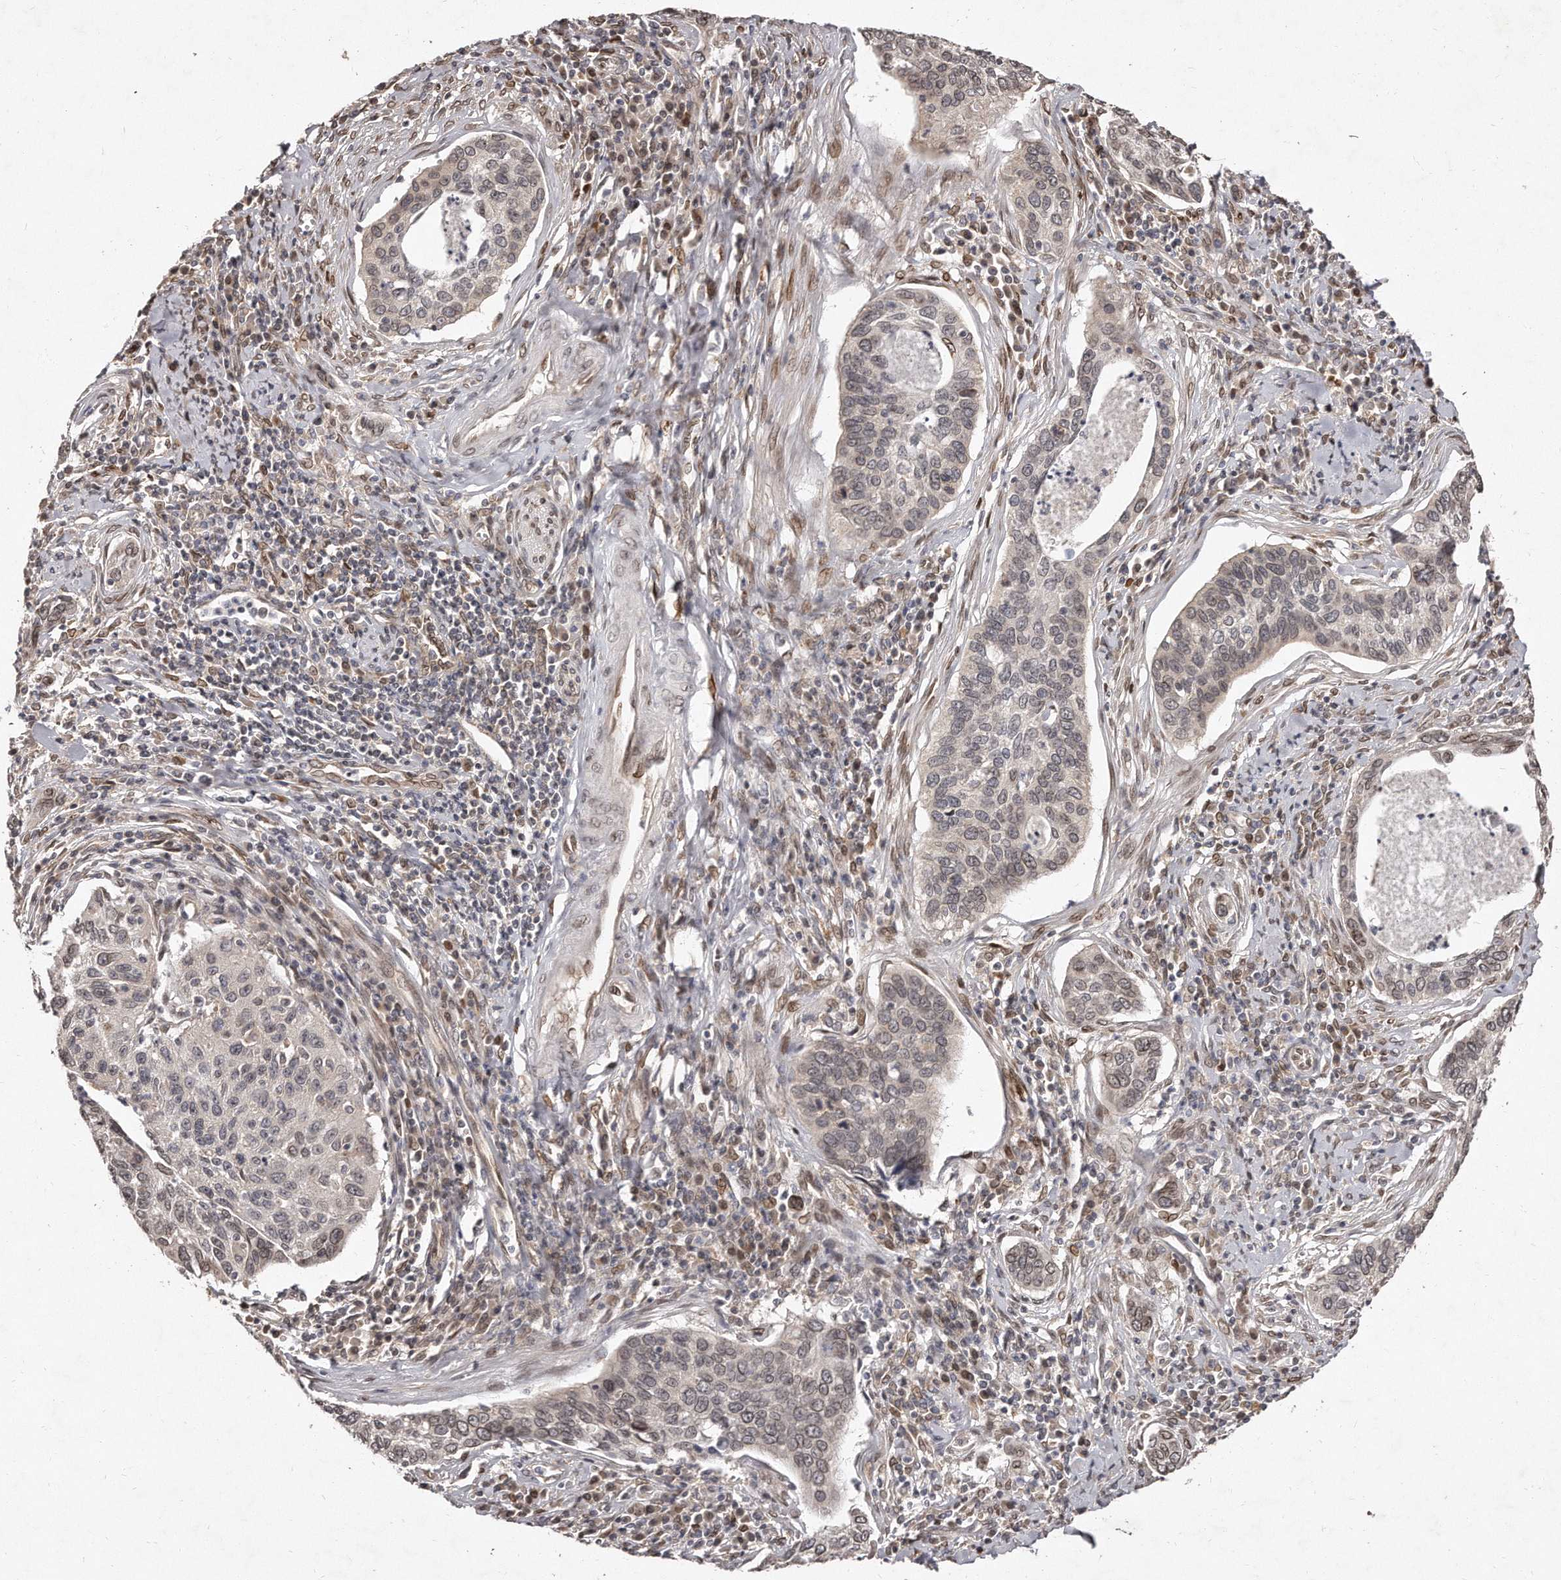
{"staining": {"intensity": "weak", "quantity": "<25%", "location": "nuclear"}, "tissue": "cervical cancer", "cell_type": "Tumor cells", "image_type": "cancer", "snomed": [{"axis": "morphology", "description": "Squamous cell carcinoma, NOS"}, {"axis": "topography", "description": "Cervix"}], "caption": "High magnification brightfield microscopy of squamous cell carcinoma (cervical) stained with DAB (brown) and counterstained with hematoxylin (blue): tumor cells show no significant positivity.", "gene": "HASPIN", "patient": {"sex": "female", "age": 53}}